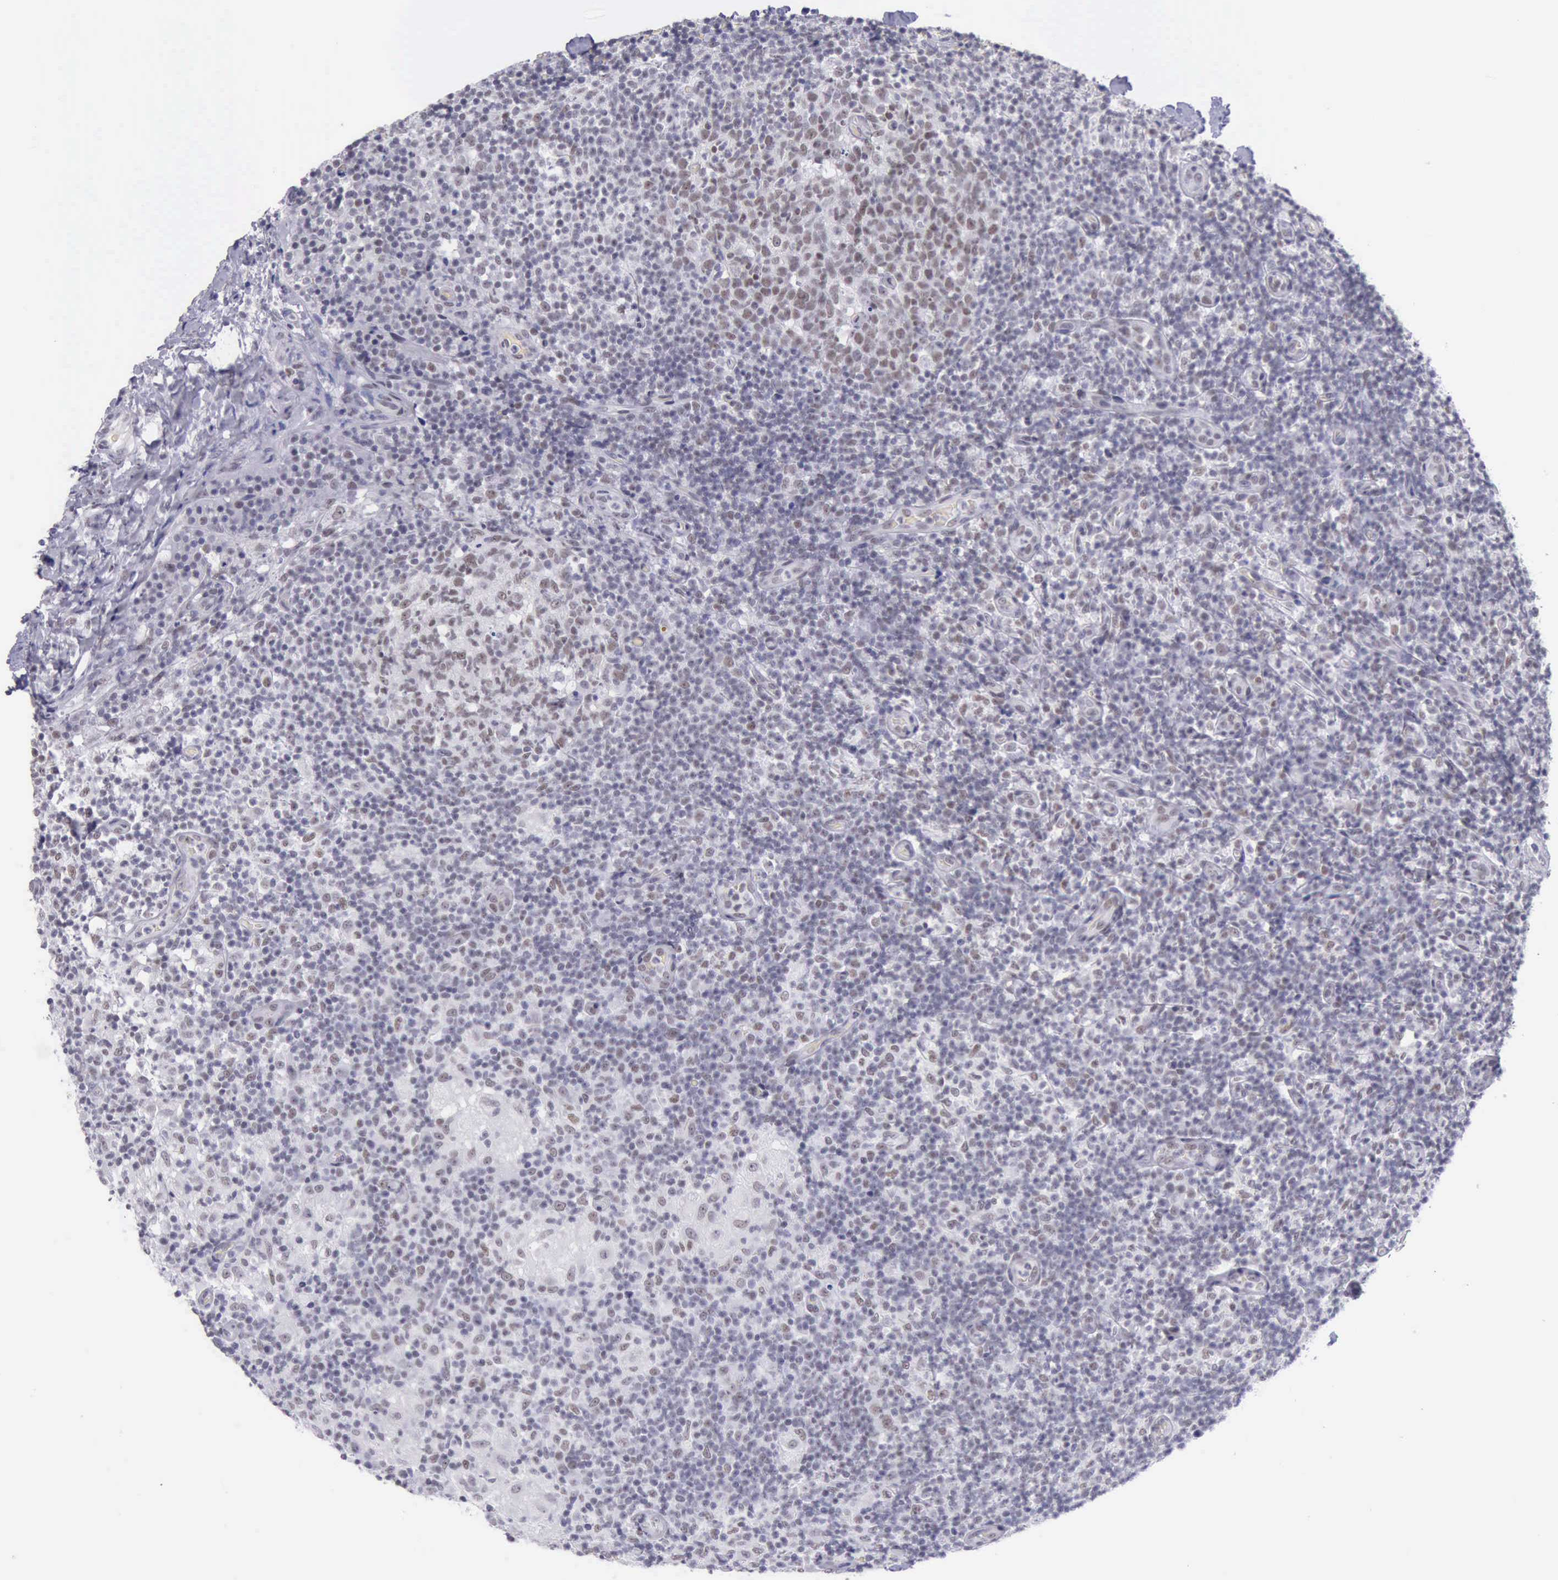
{"staining": {"intensity": "weak", "quantity": ">75%", "location": "nuclear"}, "tissue": "lymph node", "cell_type": "Germinal center cells", "image_type": "normal", "snomed": [{"axis": "morphology", "description": "Normal tissue, NOS"}, {"axis": "morphology", "description": "Inflammation, NOS"}, {"axis": "topography", "description": "Lymph node"}], "caption": "This micrograph demonstrates IHC staining of normal lymph node, with low weak nuclear expression in approximately >75% of germinal center cells.", "gene": "EP300", "patient": {"sex": "male", "age": 46}}